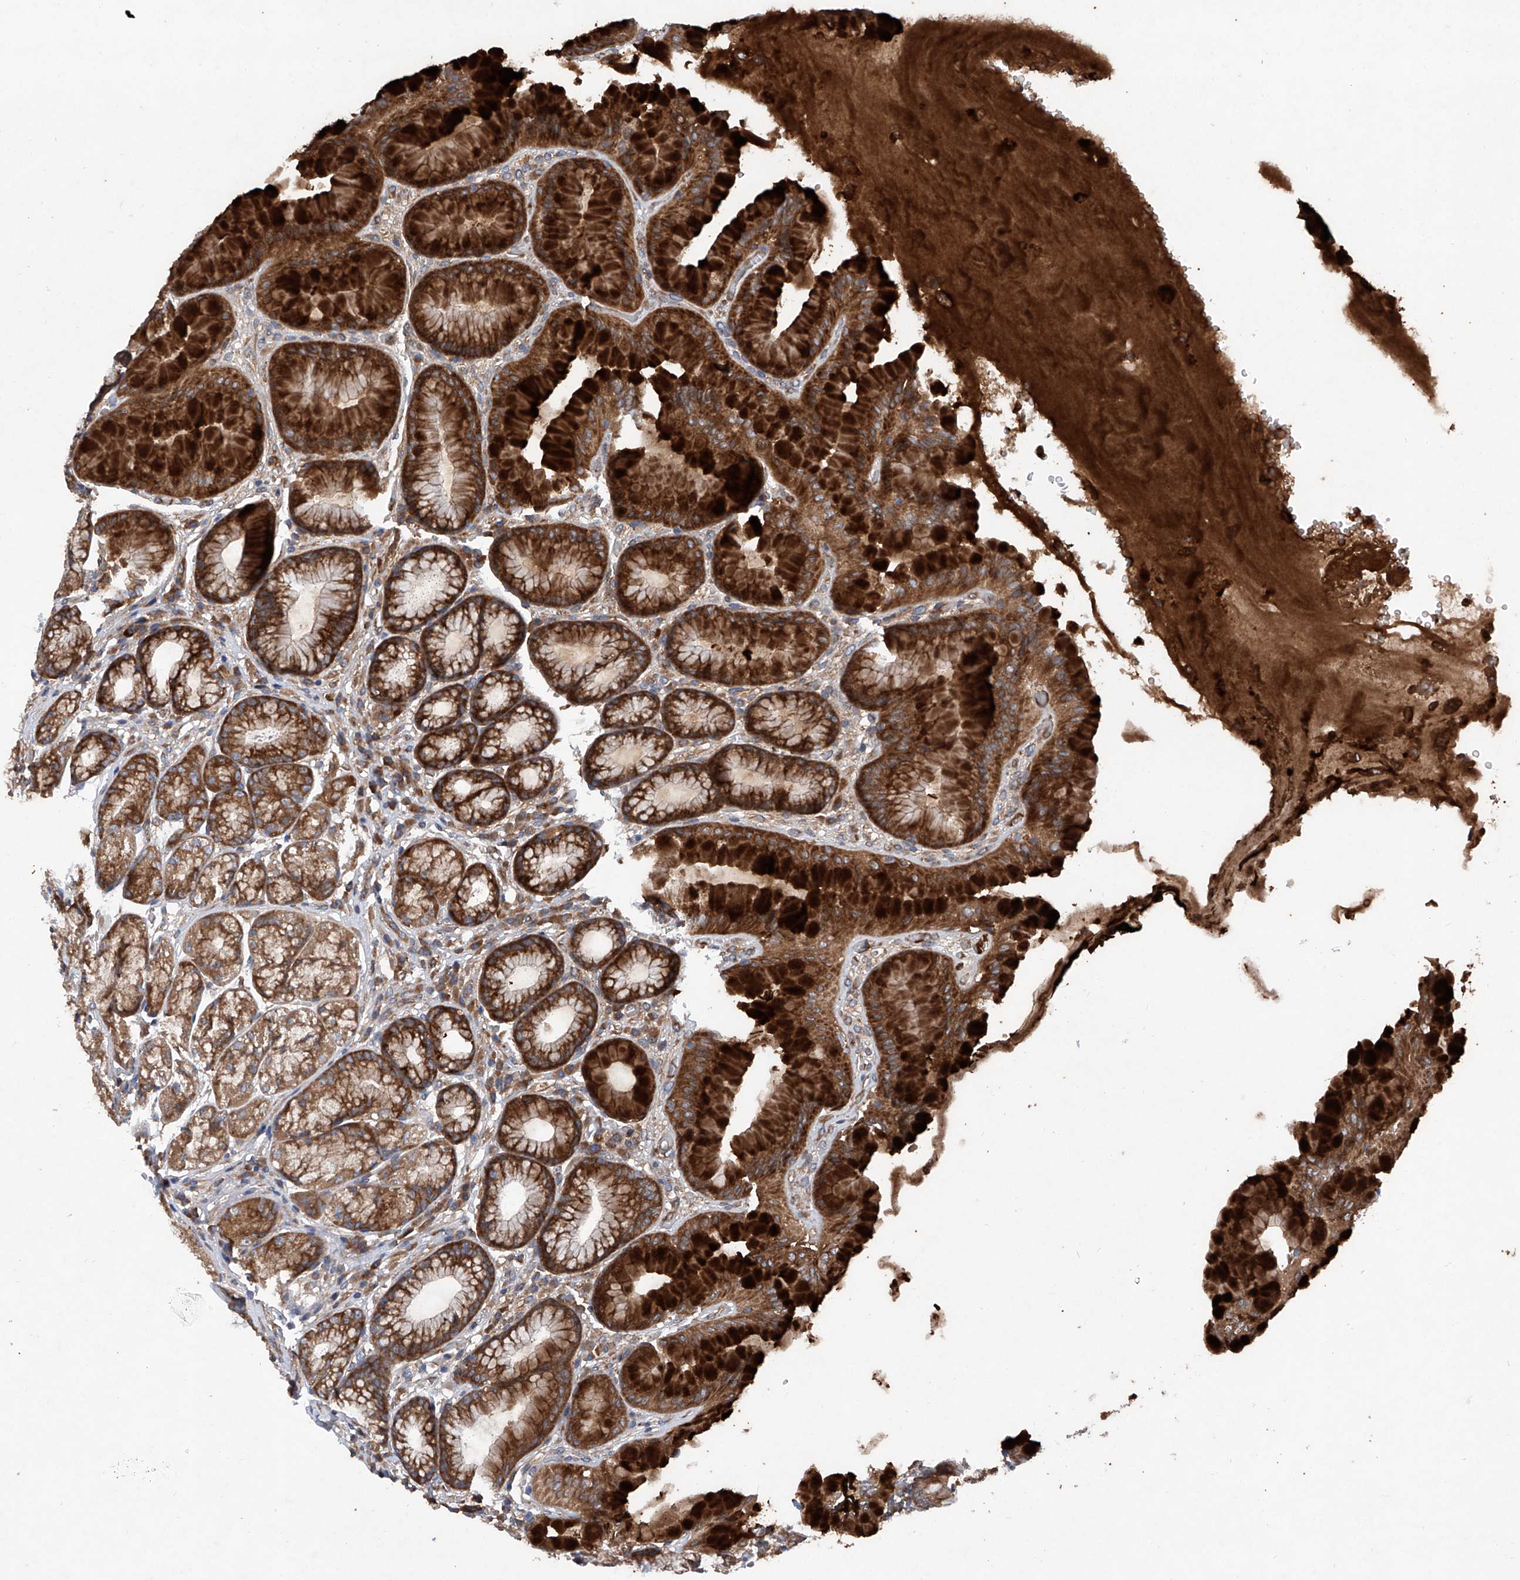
{"staining": {"intensity": "strong", "quantity": ">75%", "location": "cytoplasmic/membranous"}, "tissue": "stomach", "cell_type": "Glandular cells", "image_type": "normal", "snomed": [{"axis": "morphology", "description": "Normal tissue, NOS"}, {"axis": "topography", "description": "Stomach"}], "caption": "High-power microscopy captured an immunohistochemistry histopathology image of benign stomach, revealing strong cytoplasmic/membranous expression in approximately >75% of glandular cells.", "gene": "ASCC3", "patient": {"sex": "male", "age": 57}}